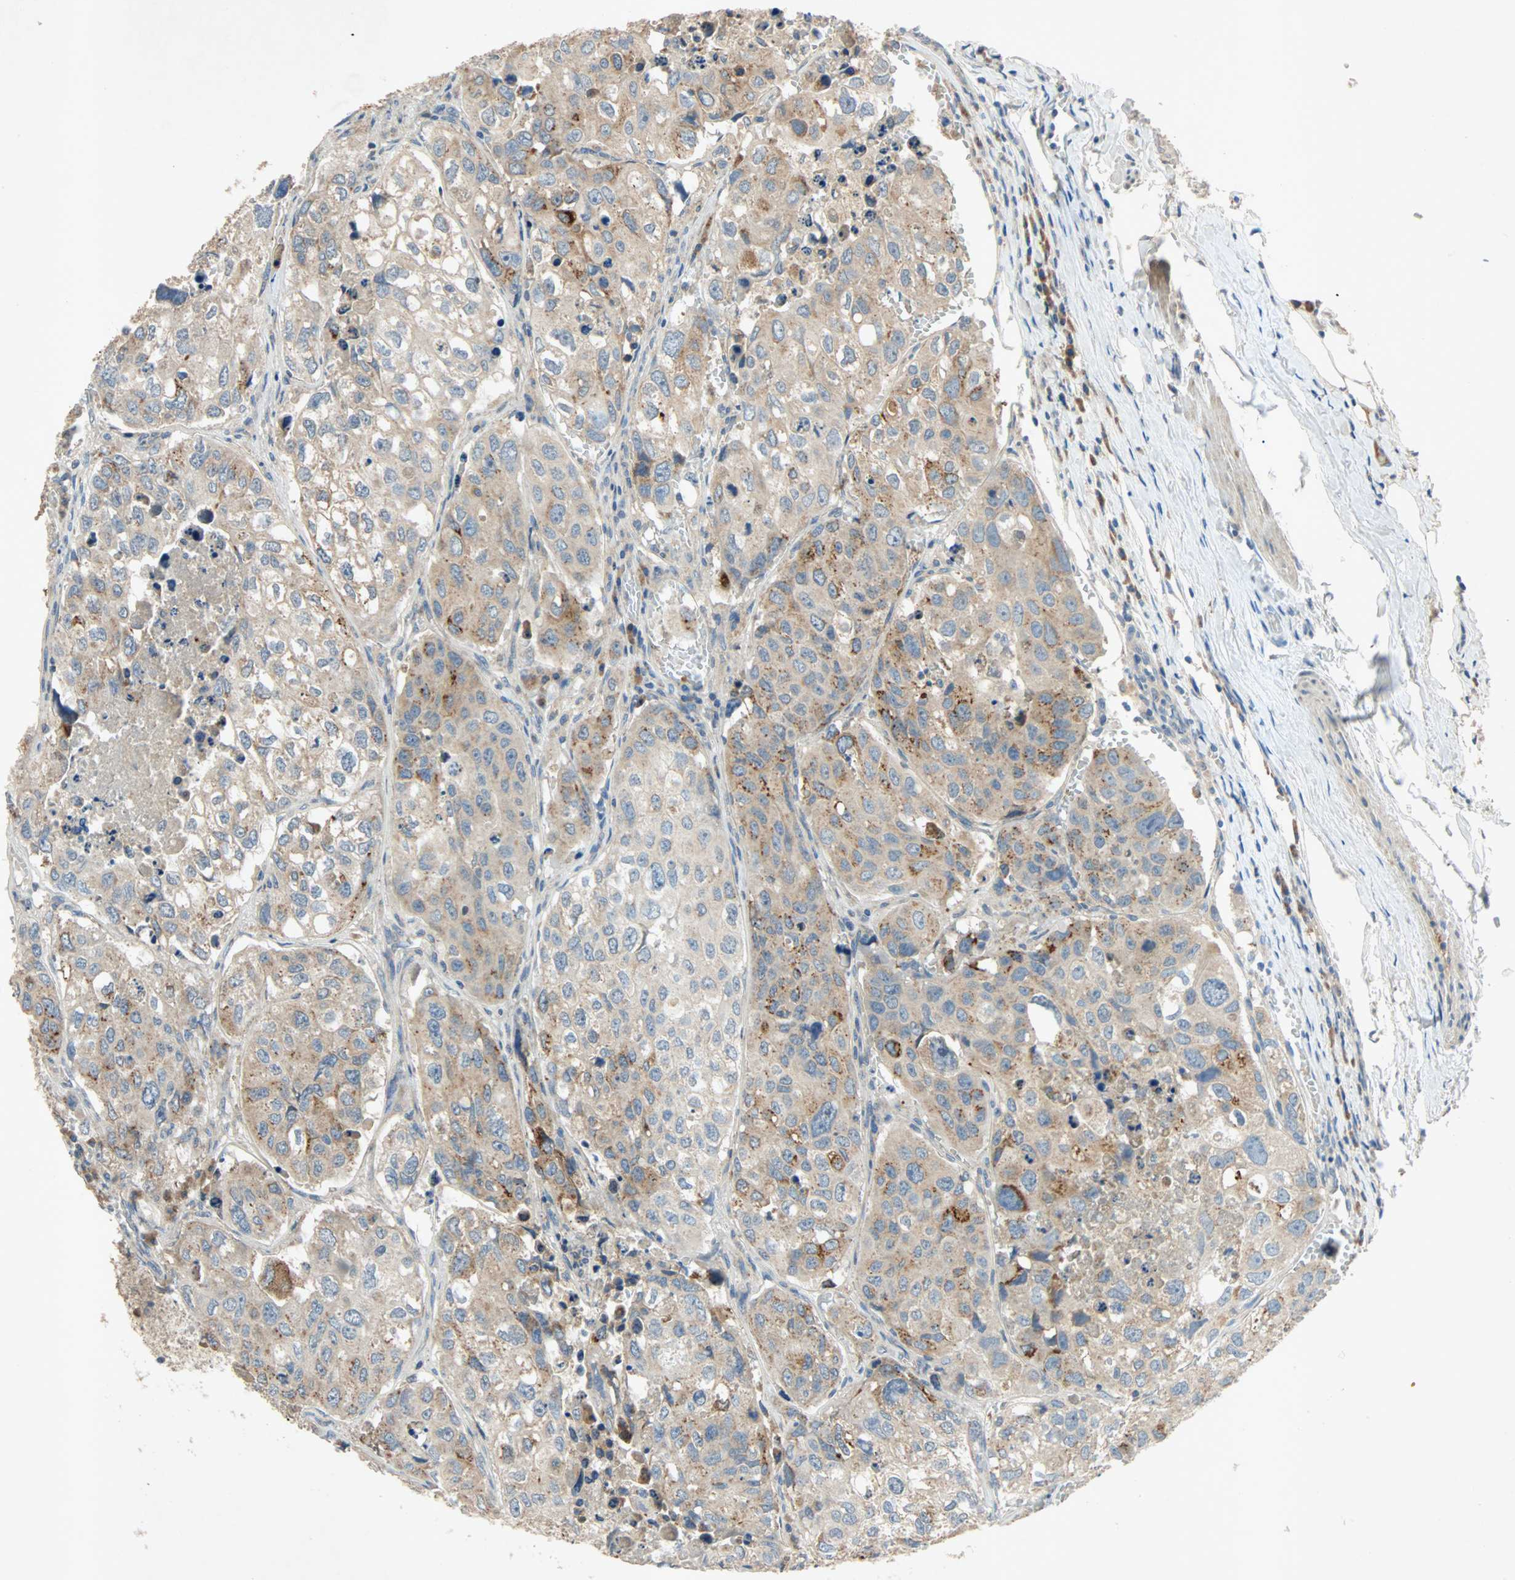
{"staining": {"intensity": "moderate", "quantity": ">75%", "location": "cytoplasmic/membranous"}, "tissue": "urothelial cancer", "cell_type": "Tumor cells", "image_type": "cancer", "snomed": [{"axis": "morphology", "description": "Urothelial carcinoma, High grade"}, {"axis": "topography", "description": "Lymph node"}, {"axis": "topography", "description": "Urinary bladder"}], "caption": "High-grade urothelial carcinoma stained with a protein marker demonstrates moderate staining in tumor cells.", "gene": "XYLT1", "patient": {"sex": "male", "age": 51}}